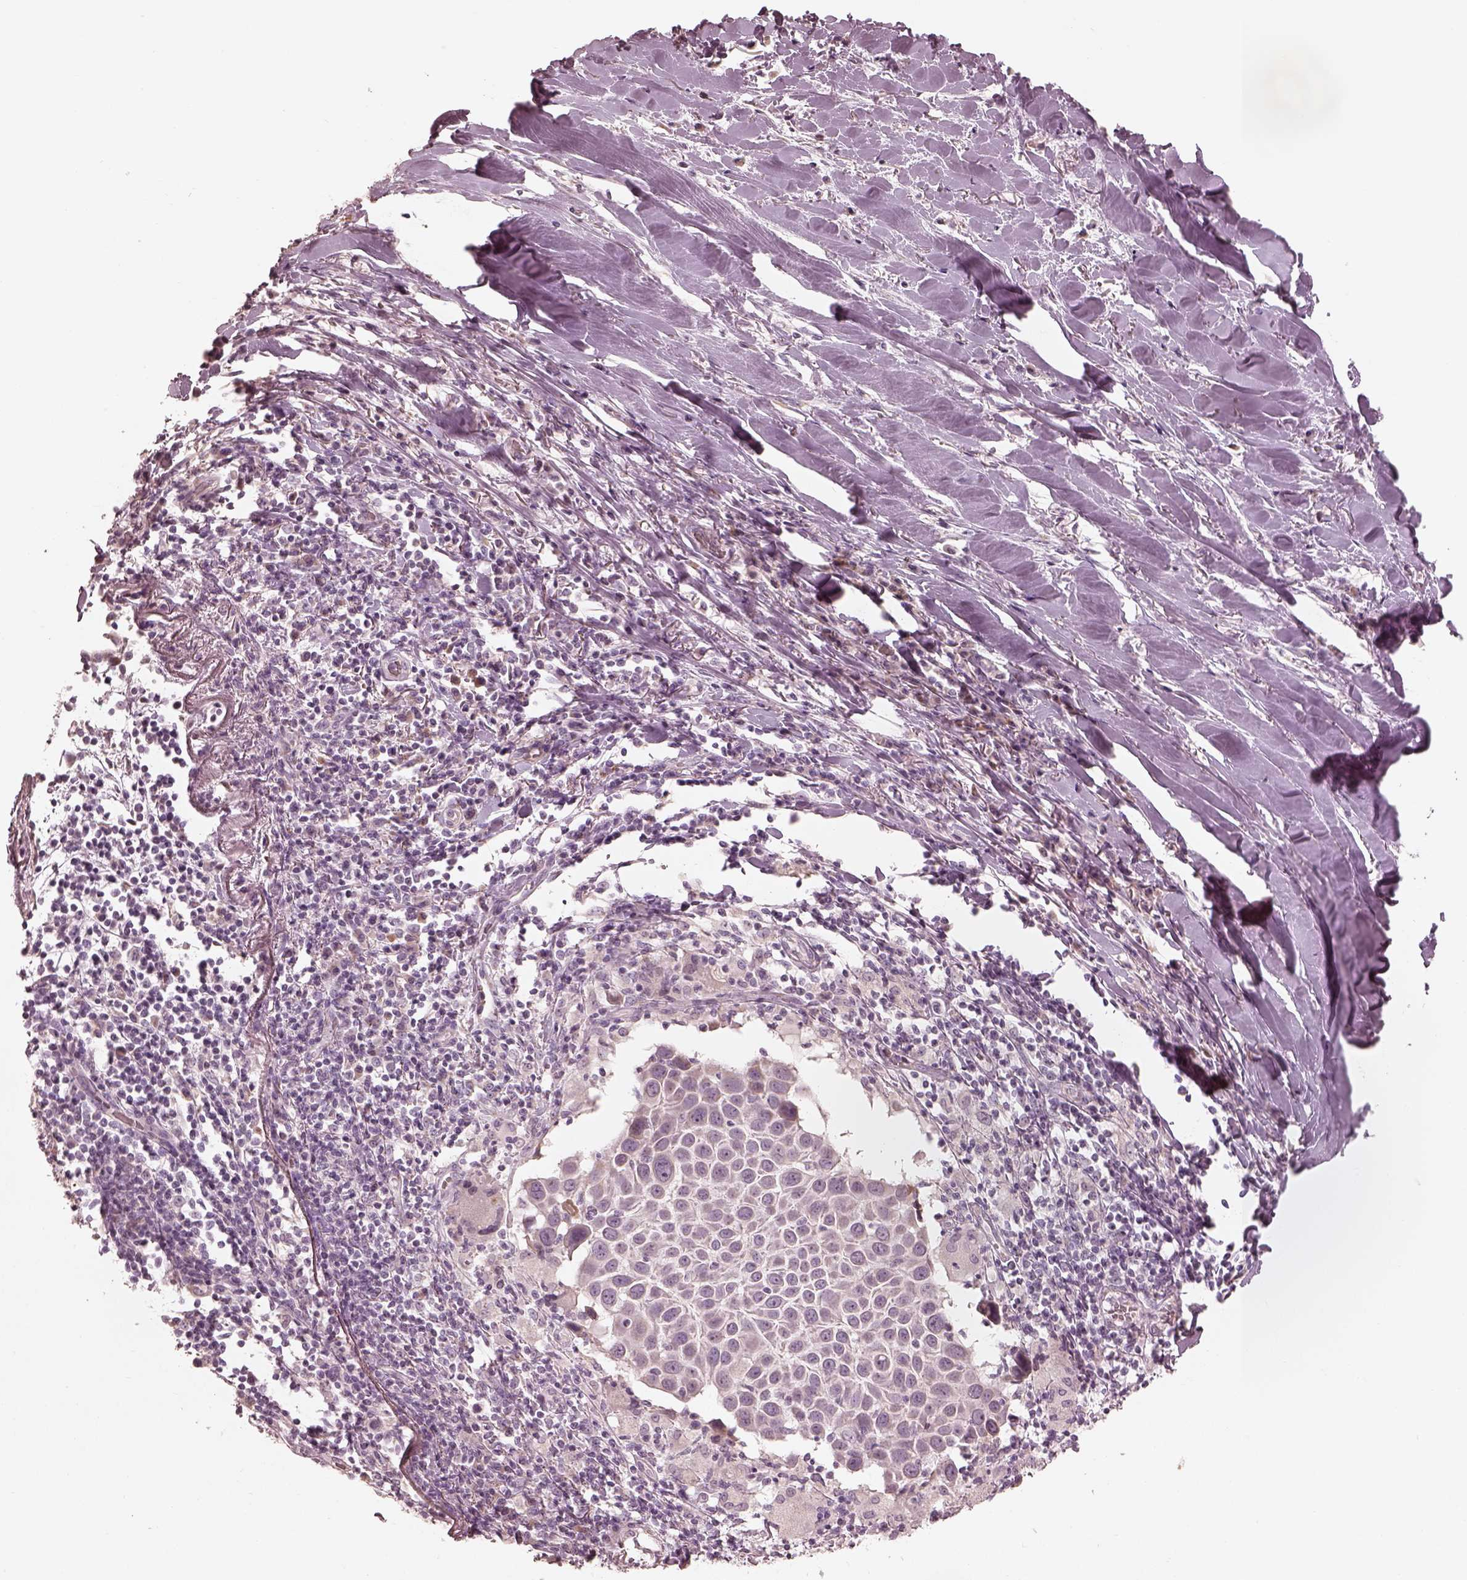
{"staining": {"intensity": "negative", "quantity": "none", "location": "none"}, "tissue": "lung cancer", "cell_type": "Tumor cells", "image_type": "cancer", "snomed": [{"axis": "morphology", "description": "Squamous cell carcinoma, NOS"}, {"axis": "topography", "description": "Lung"}], "caption": "A photomicrograph of lung squamous cell carcinoma stained for a protein displays no brown staining in tumor cells.", "gene": "ANKLE1", "patient": {"sex": "male", "age": 57}}